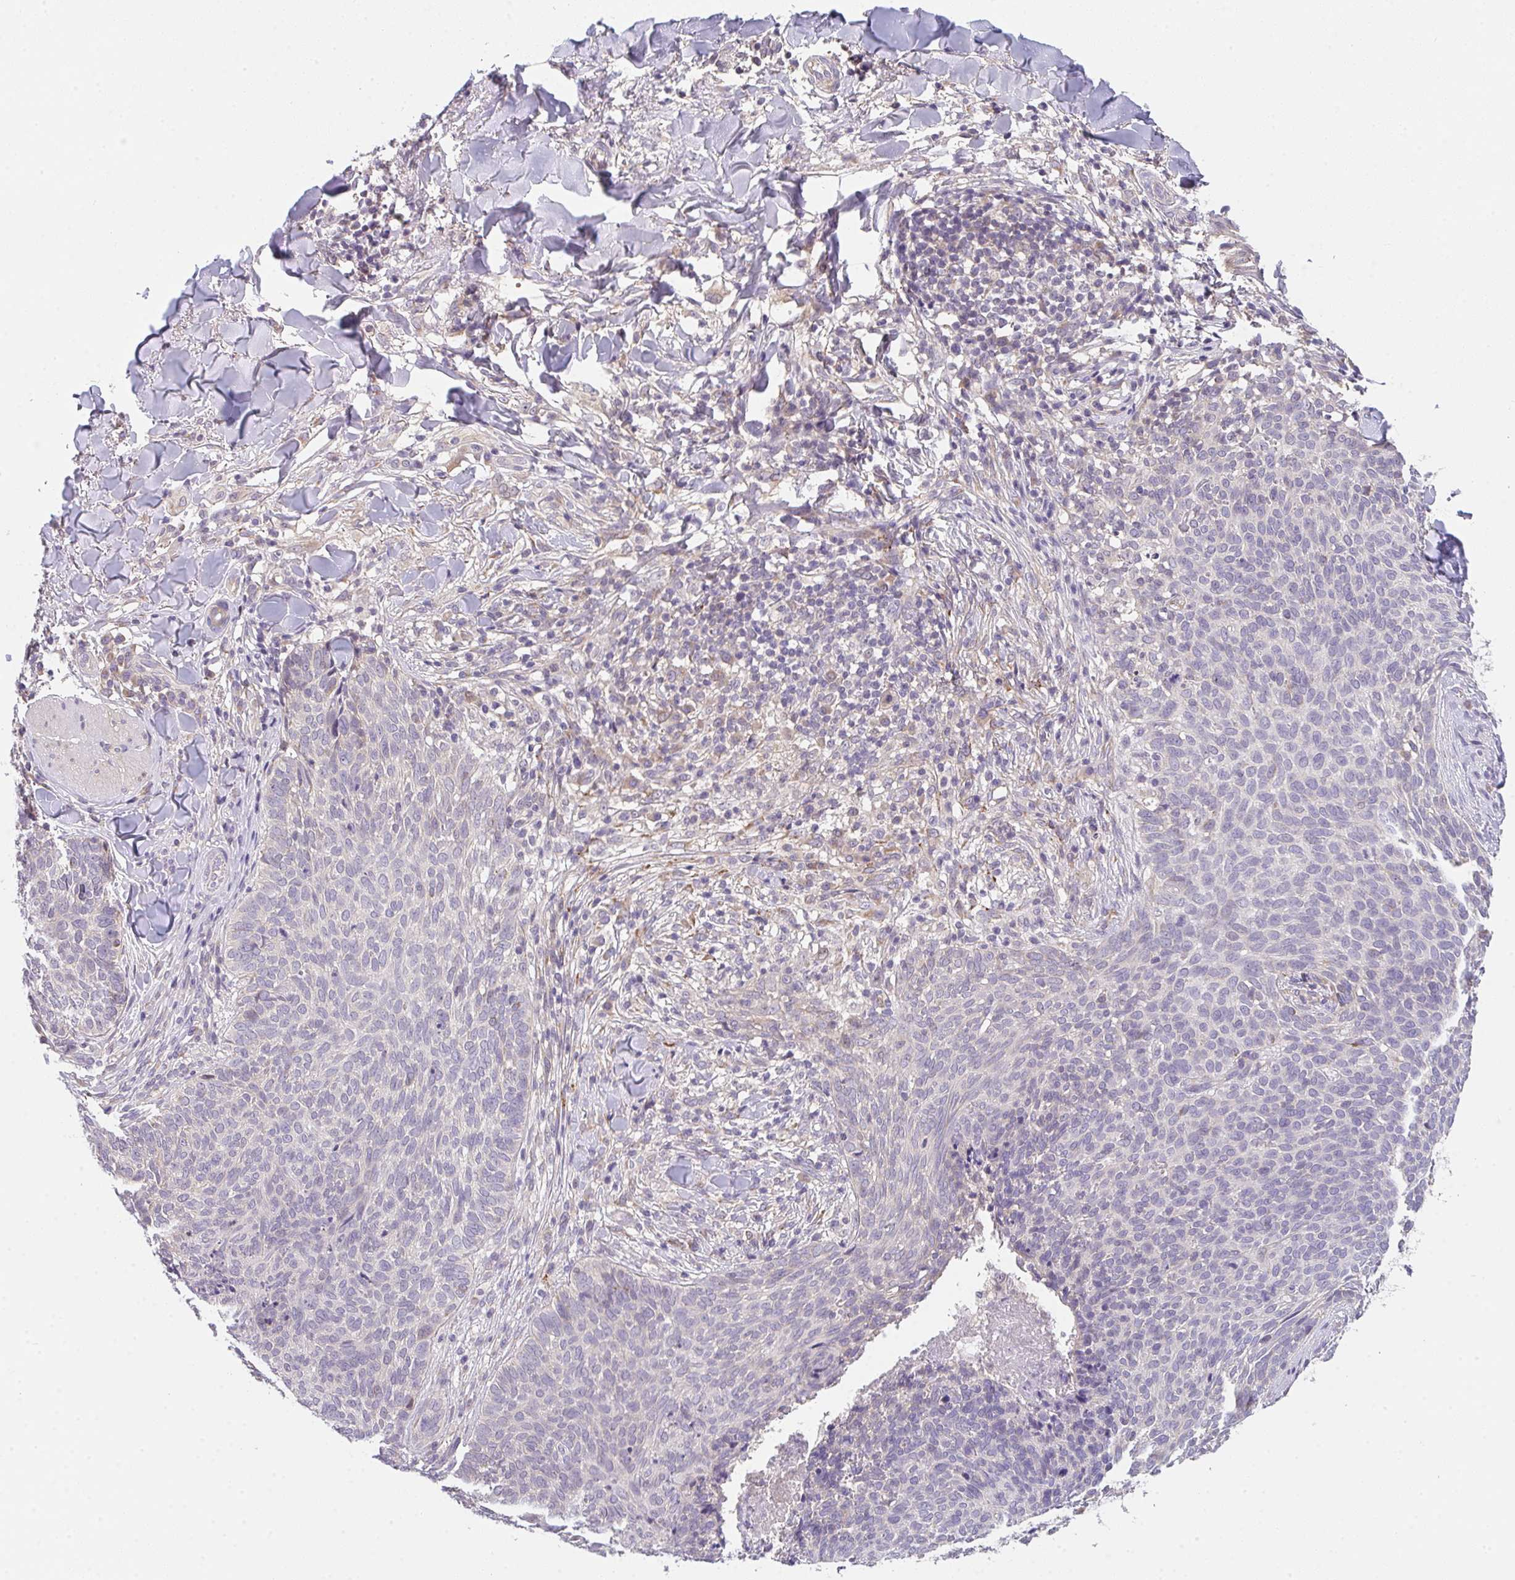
{"staining": {"intensity": "negative", "quantity": "none", "location": "none"}, "tissue": "skin cancer", "cell_type": "Tumor cells", "image_type": "cancer", "snomed": [{"axis": "morphology", "description": "Basal cell carcinoma"}, {"axis": "topography", "description": "Skin"}, {"axis": "topography", "description": "Skin of face"}], "caption": "Immunohistochemical staining of skin basal cell carcinoma demonstrates no significant staining in tumor cells. Nuclei are stained in blue.", "gene": "TSPAN31", "patient": {"sex": "male", "age": 56}}